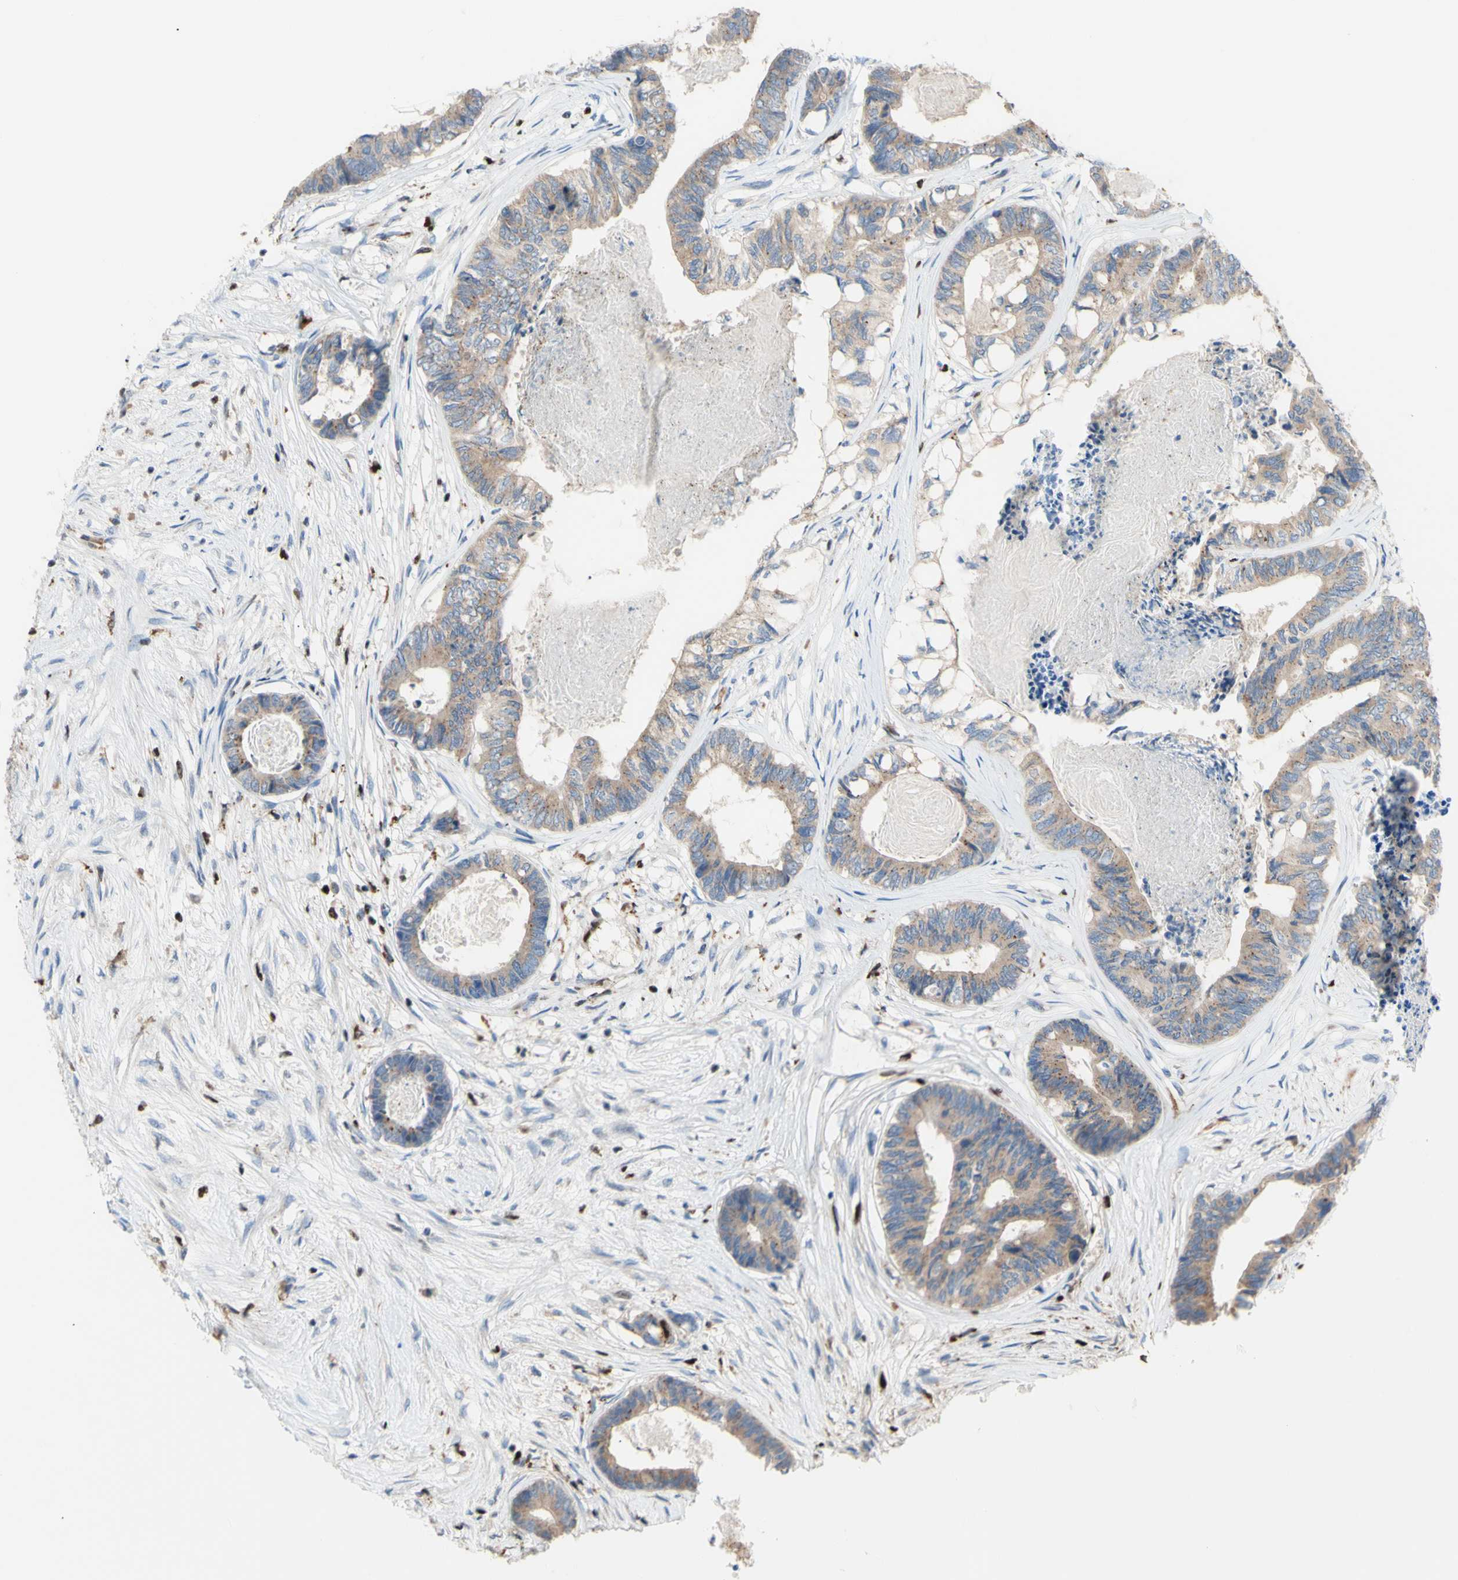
{"staining": {"intensity": "weak", "quantity": ">75%", "location": "cytoplasmic/membranous"}, "tissue": "colorectal cancer", "cell_type": "Tumor cells", "image_type": "cancer", "snomed": [{"axis": "morphology", "description": "Adenocarcinoma, NOS"}, {"axis": "topography", "description": "Rectum"}], "caption": "Tumor cells demonstrate low levels of weak cytoplasmic/membranous expression in about >75% of cells in human colorectal adenocarcinoma.", "gene": "EED", "patient": {"sex": "male", "age": 63}}